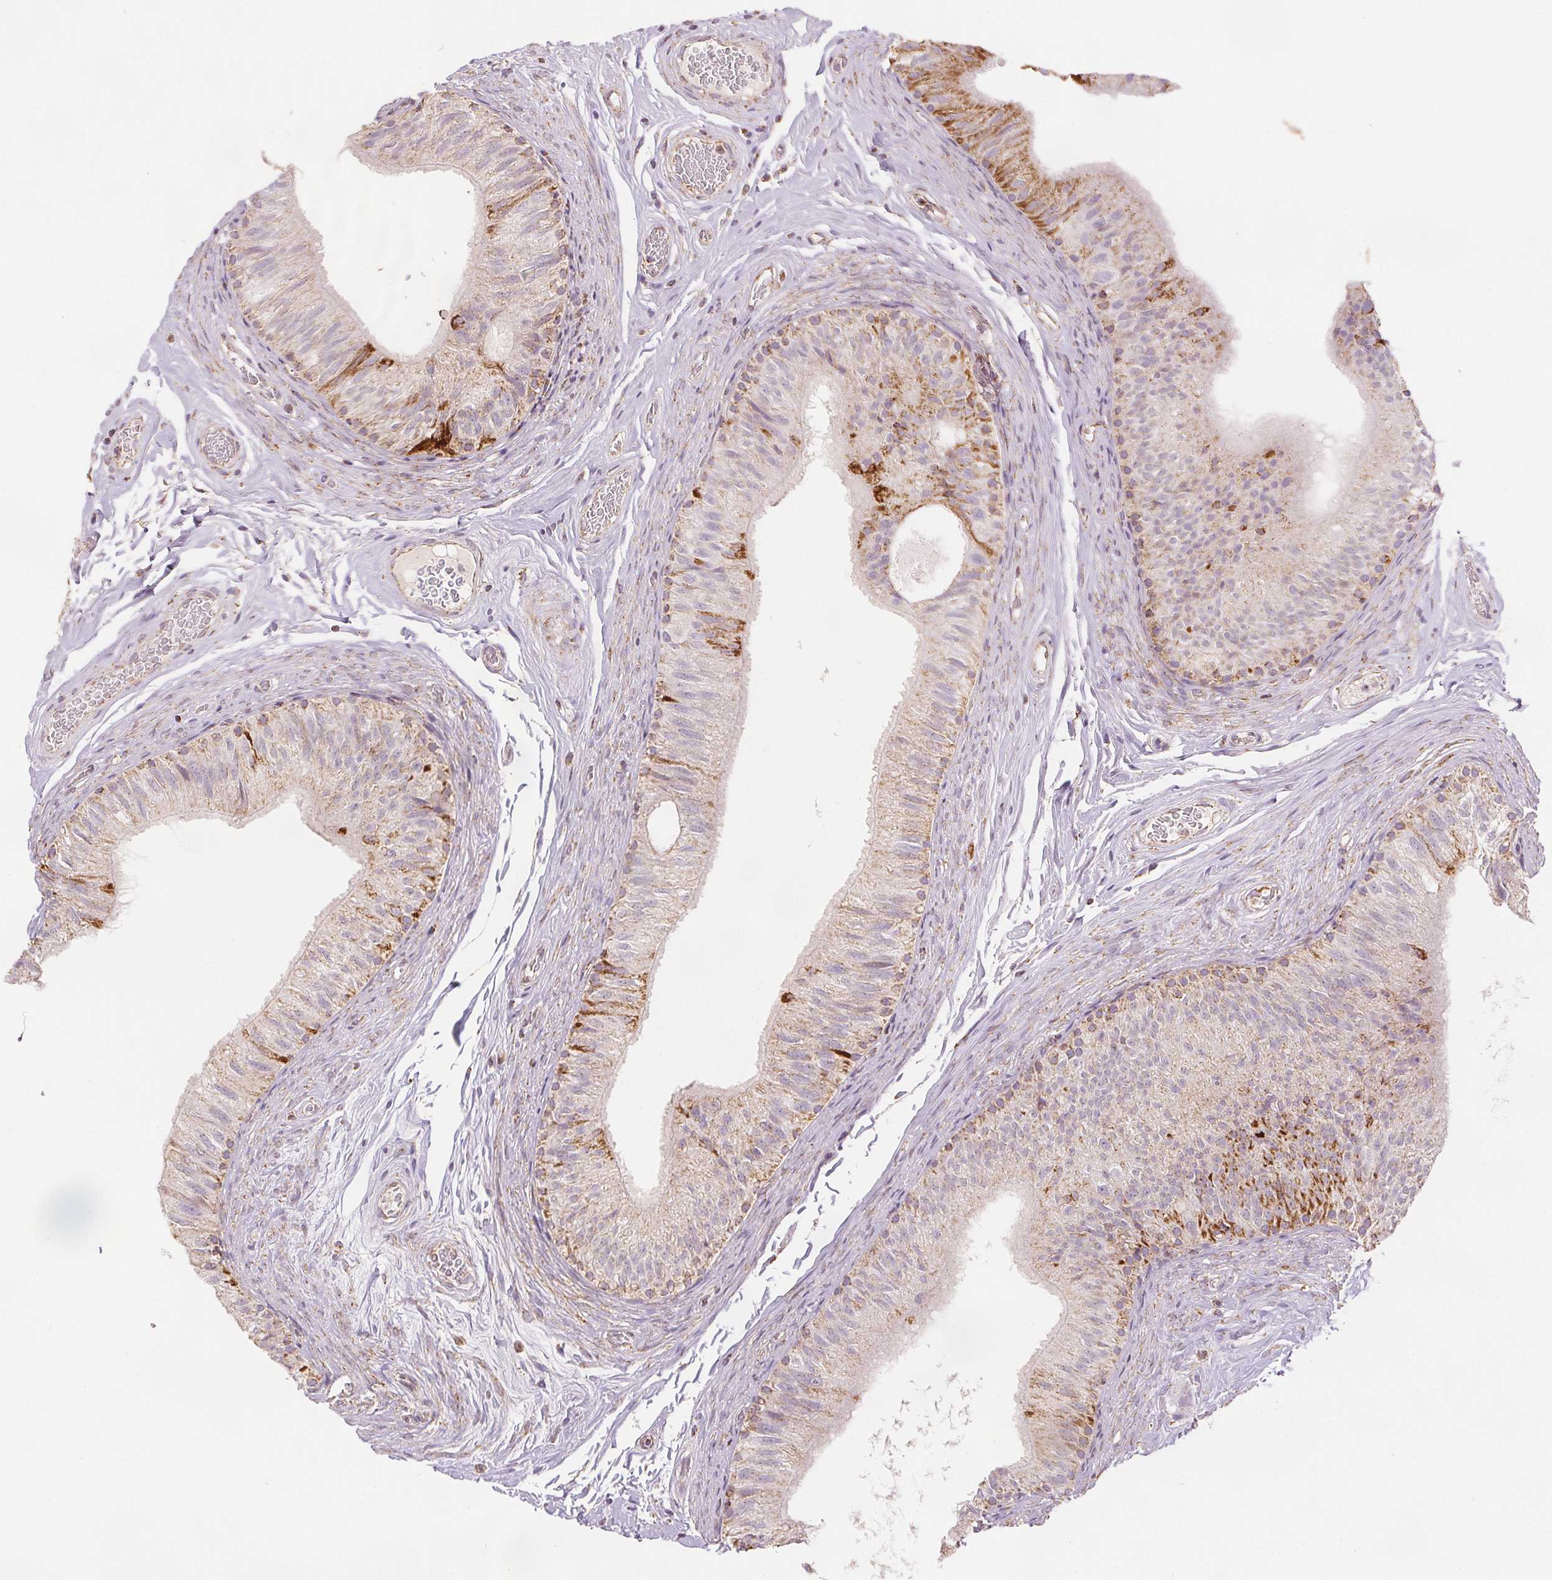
{"staining": {"intensity": "strong", "quantity": "<25%", "location": "cytoplasmic/membranous"}, "tissue": "epididymis", "cell_type": "Glandular cells", "image_type": "normal", "snomed": [{"axis": "morphology", "description": "Normal tissue, NOS"}, {"axis": "topography", "description": "Epididymis, spermatic cord, NOS"}, {"axis": "topography", "description": "Epididymis"}], "caption": "Immunohistochemical staining of unremarkable epididymis shows medium levels of strong cytoplasmic/membranous positivity in approximately <25% of glandular cells.", "gene": "SDHB", "patient": {"sex": "male", "age": 31}}